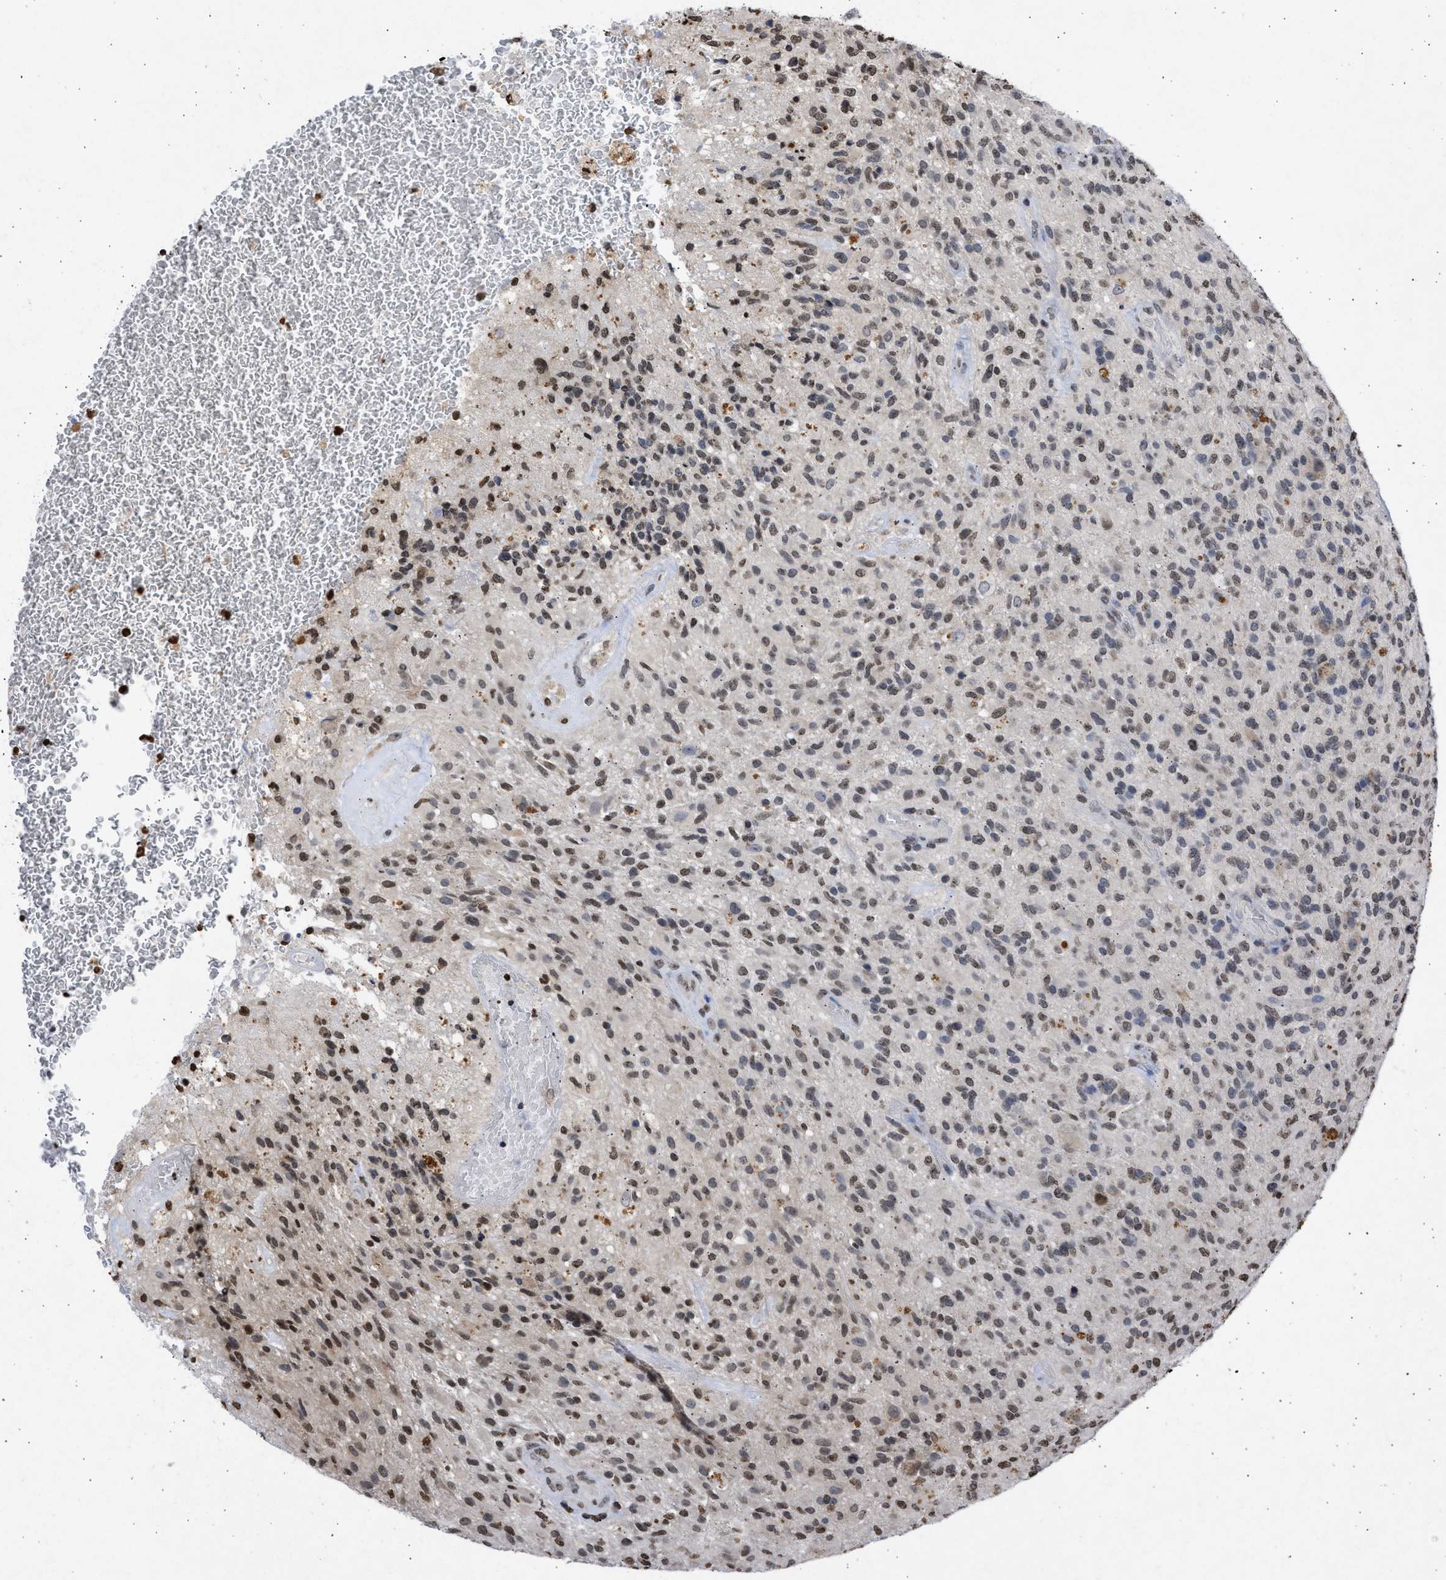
{"staining": {"intensity": "weak", "quantity": "25%-75%", "location": "nuclear"}, "tissue": "glioma", "cell_type": "Tumor cells", "image_type": "cancer", "snomed": [{"axis": "morphology", "description": "Glioma, malignant, High grade"}, {"axis": "topography", "description": "Brain"}], "caption": "This is a micrograph of IHC staining of glioma, which shows weak positivity in the nuclear of tumor cells.", "gene": "NUP35", "patient": {"sex": "male", "age": 71}}